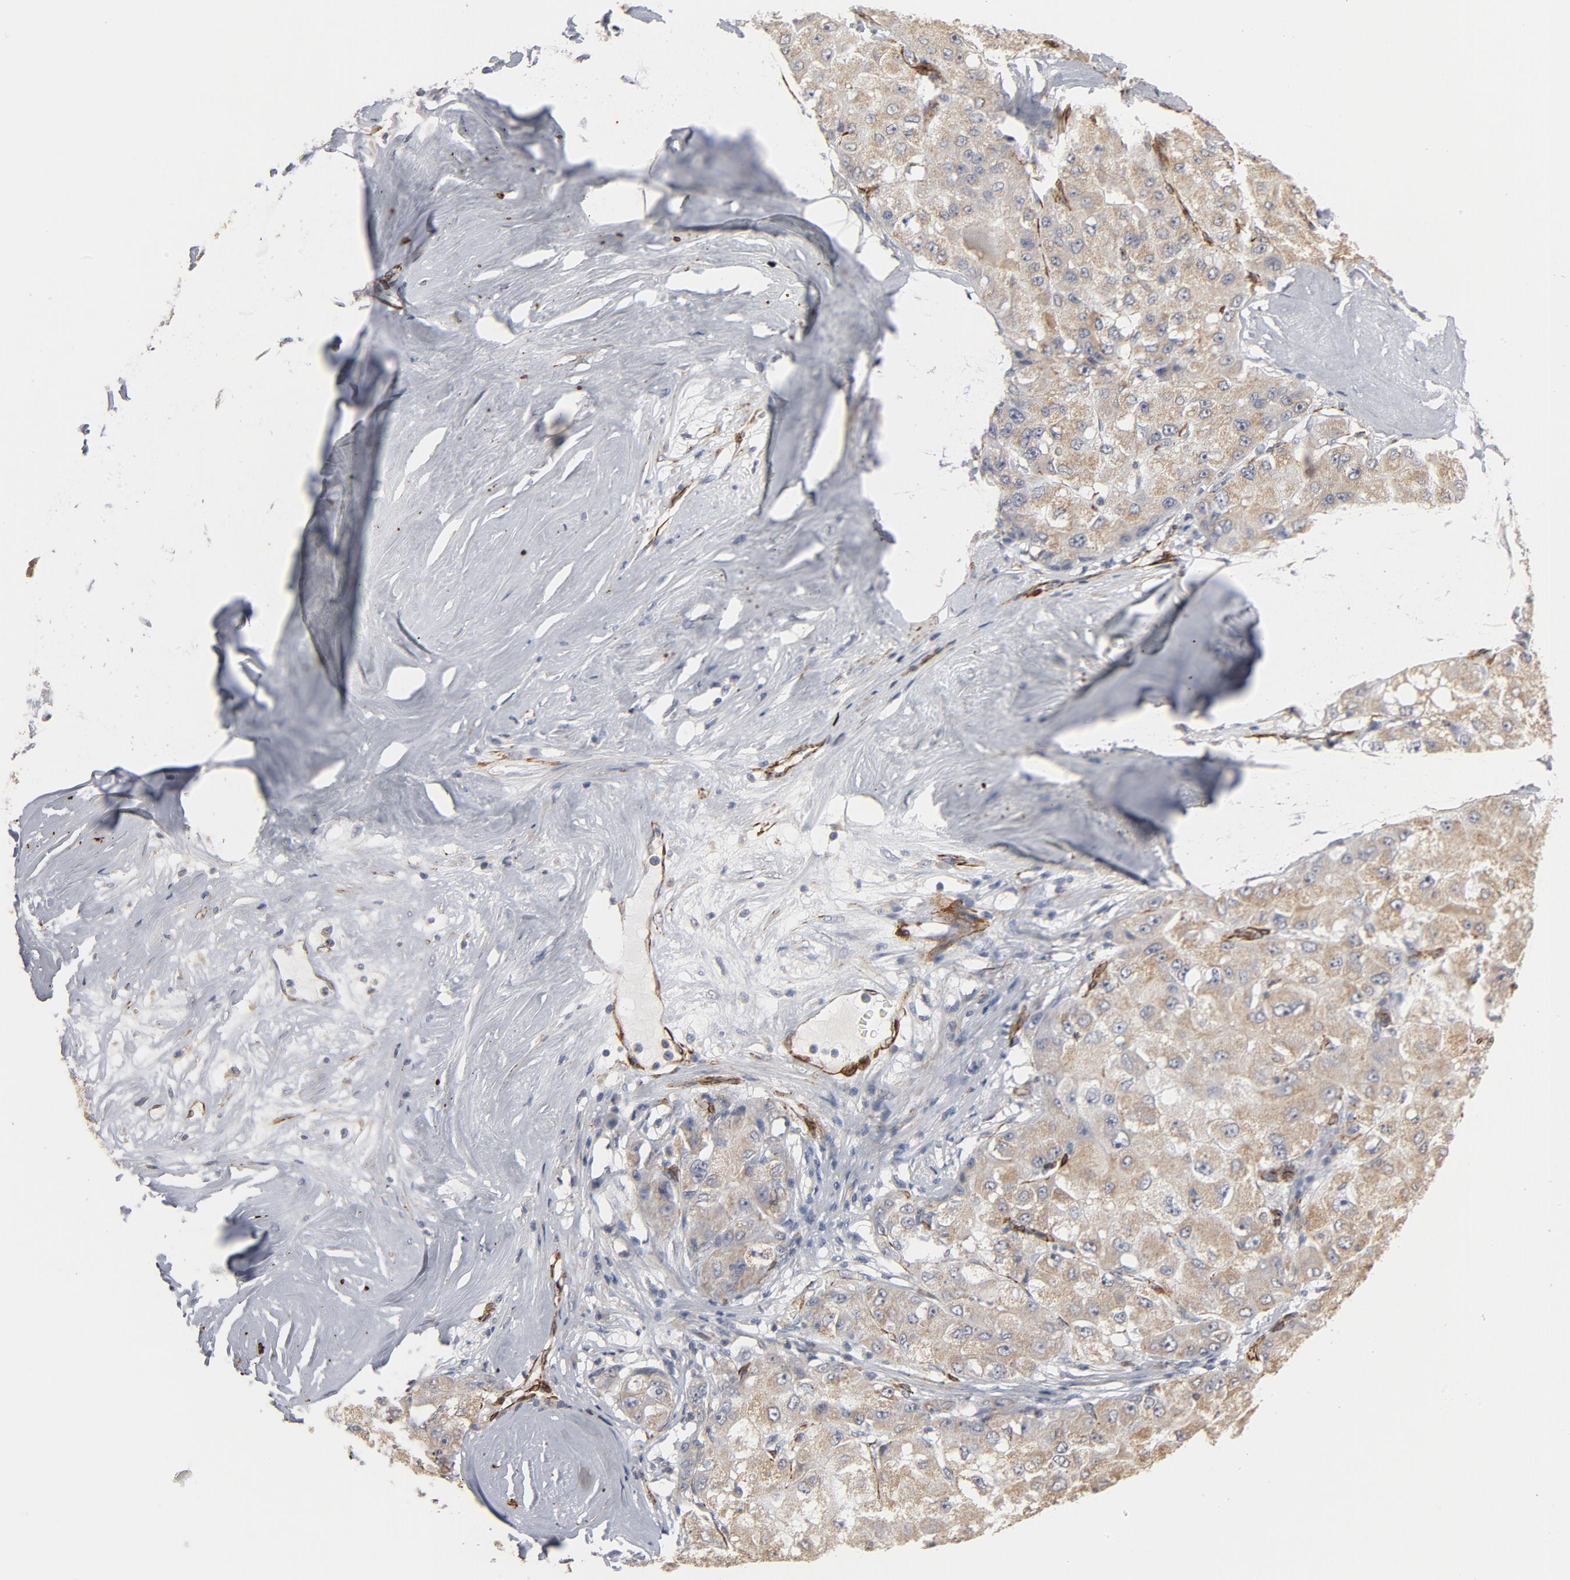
{"staining": {"intensity": "weak", "quantity": ">75%", "location": "cytoplasmic/membranous"}, "tissue": "liver cancer", "cell_type": "Tumor cells", "image_type": "cancer", "snomed": [{"axis": "morphology", "description": "Carcinoma, Hepatocellular, NOS"}, {"axis": "topography", "description": "Liver"}], "caption": "Immunohistochemistry (IHC) histopathology image of human liver hepatocellular carcinoma stained for a protein (brown), which reveals low levels of weak cytoplasmic/membranous expression in approximately >75% of tumor cells.", "gene": "GNG2", "patient": {"sex": "male", "age": 80}}